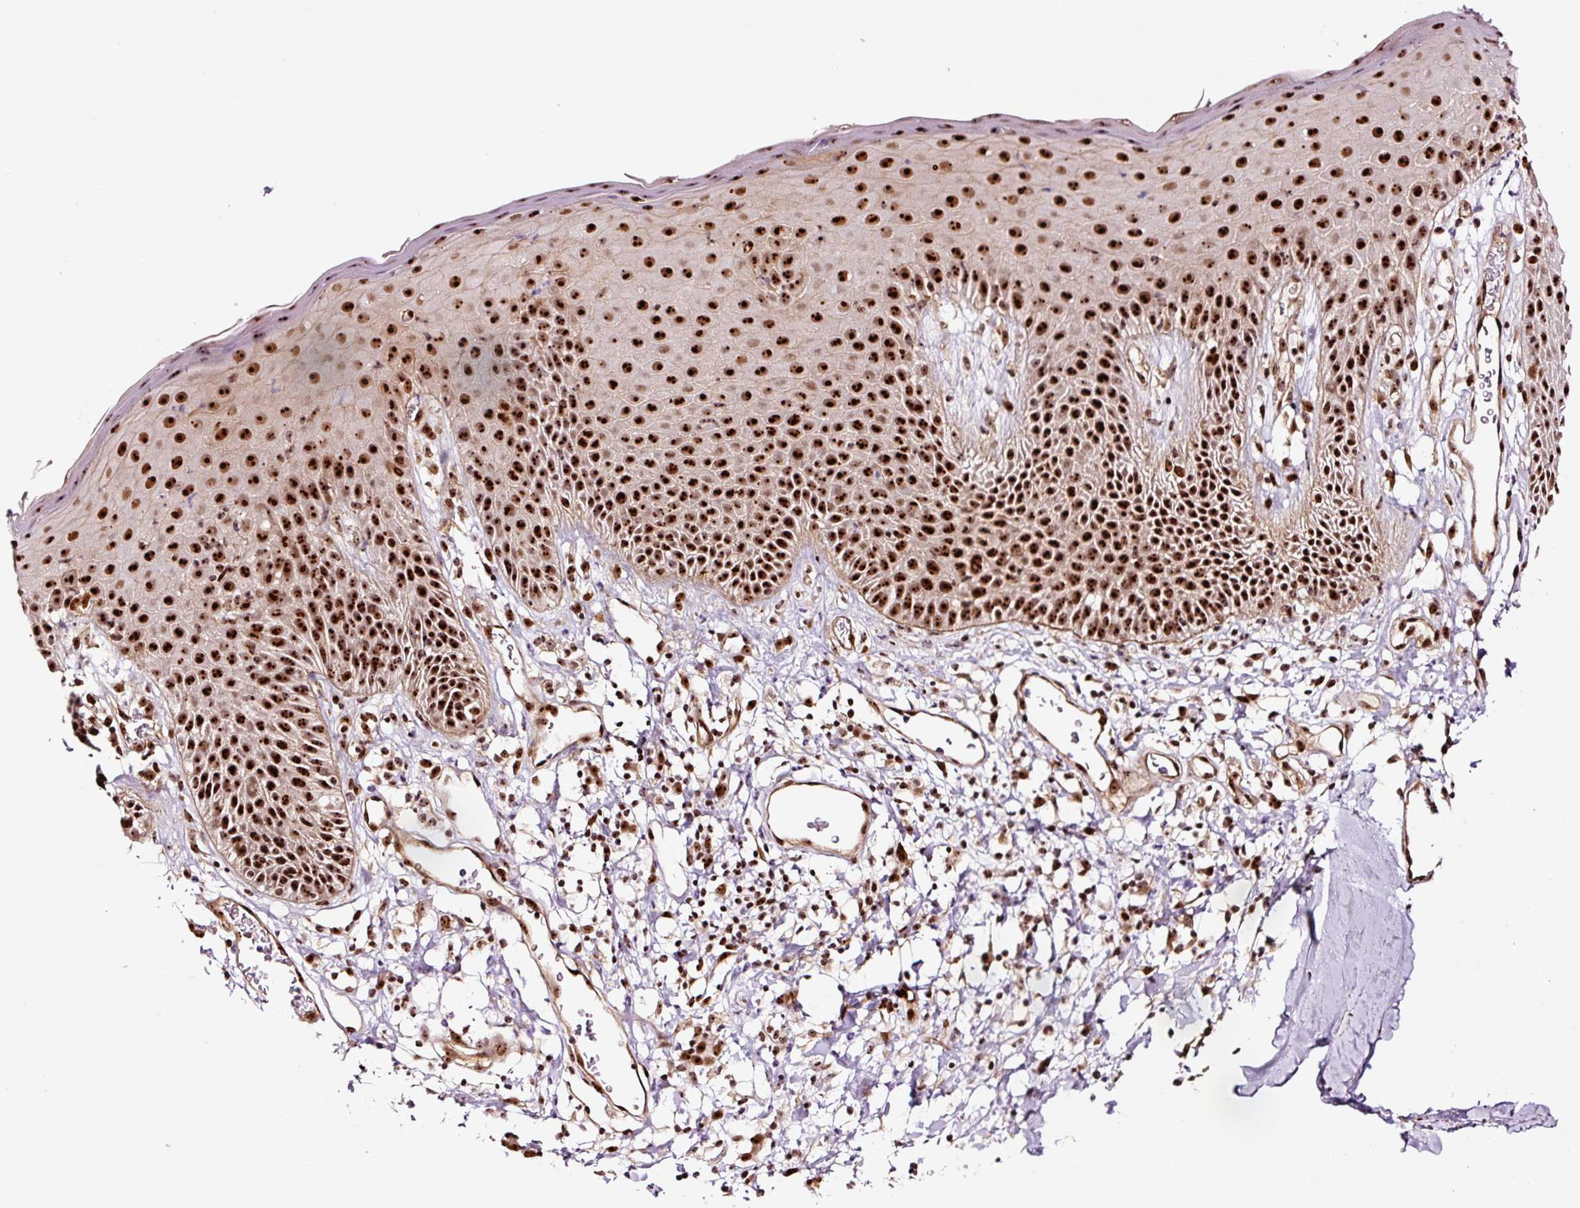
{"staining": {"intensity": "strong", "quantity": "<25%", "location": "nuclear"}, "tissue": "adipose tissue", "cell_type": "Adipocytes", "image_type": "normal", "snomed": [{"axis": "morphology", "description": "Normal tissue, NOS"}, {"axis": "topography", "description": "Vulva"}, {"axis": "topography", "description": "Peripheral nerve tissue"}], "caption": "IHC histopathology image of normal adipose tissue: human adipose tissue stained using immunohistochemistry exhibits medium levels of strong protein expression localized specifically in the nuclear of adipocytes, appearing as a nuclear brown color.", "gene": "GNL3", "patient": {"sex": "female", "age": 68}}